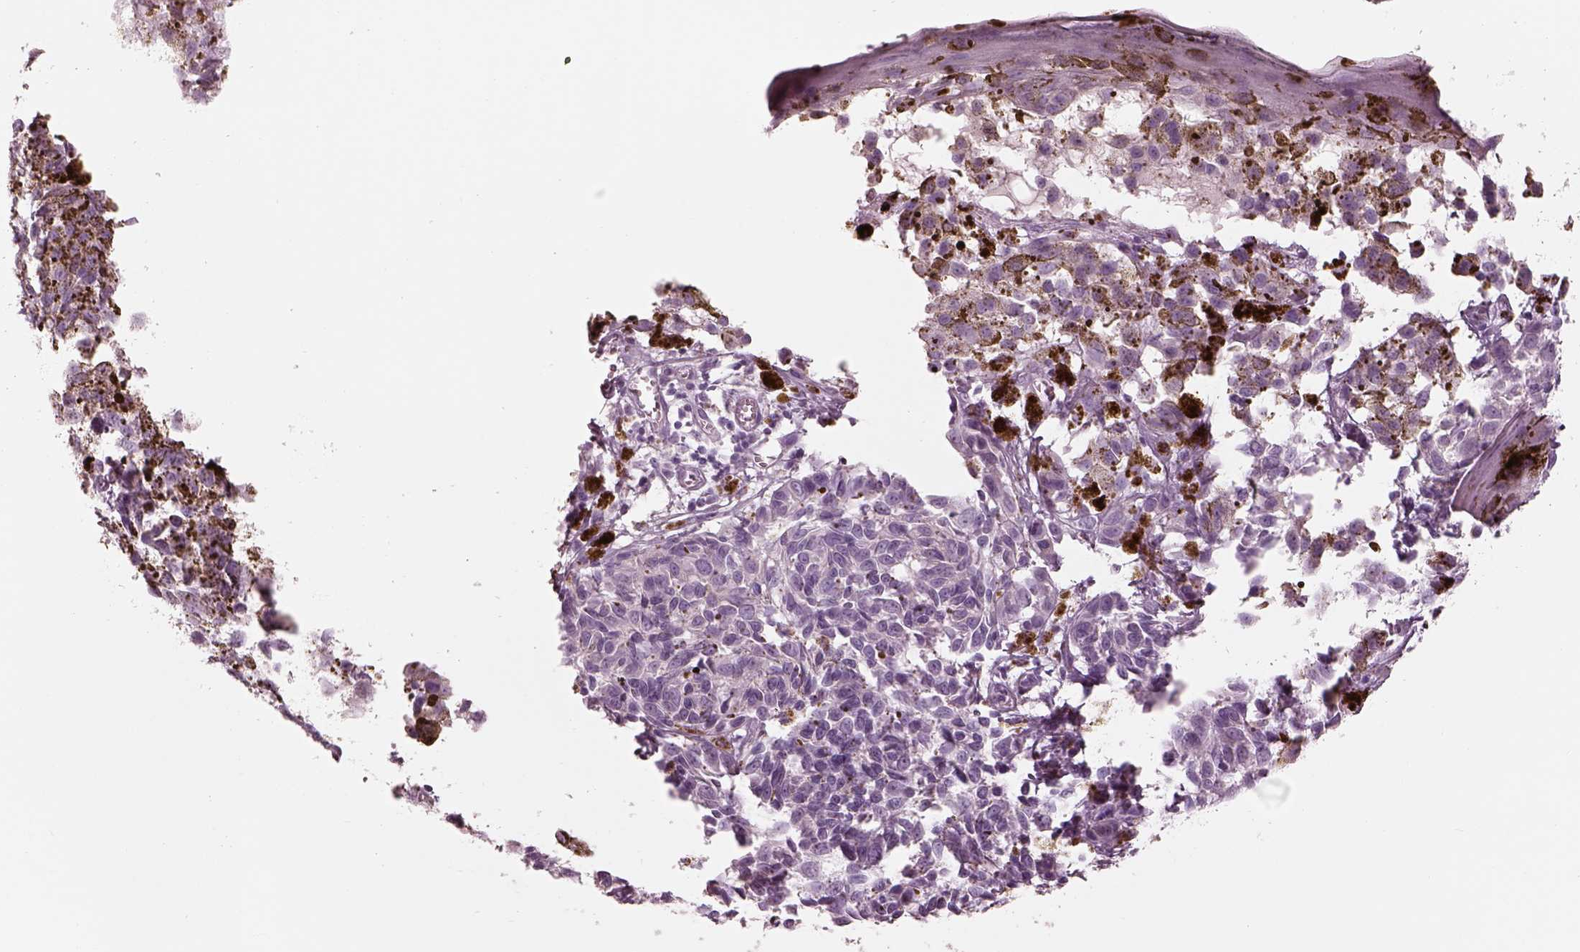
{"staining": {"intensity": "negative", "quantity": "none", "location": "none"}, "tissue": "melanoma", "cell_type": "Tumor cells", "image_type": "cancer", "snomed": [{"axis": "morphology", "description": "Malignant melanoma, NOS"}, {"axis": "topography", "description": "Skin"}], "caption": "Immunohistochemistry (IHC) of human malignant melanoma demonstrates no positivity in tumor cells.", "gene": "CADM2", "patient": {"sex": "female", "age": 38}}